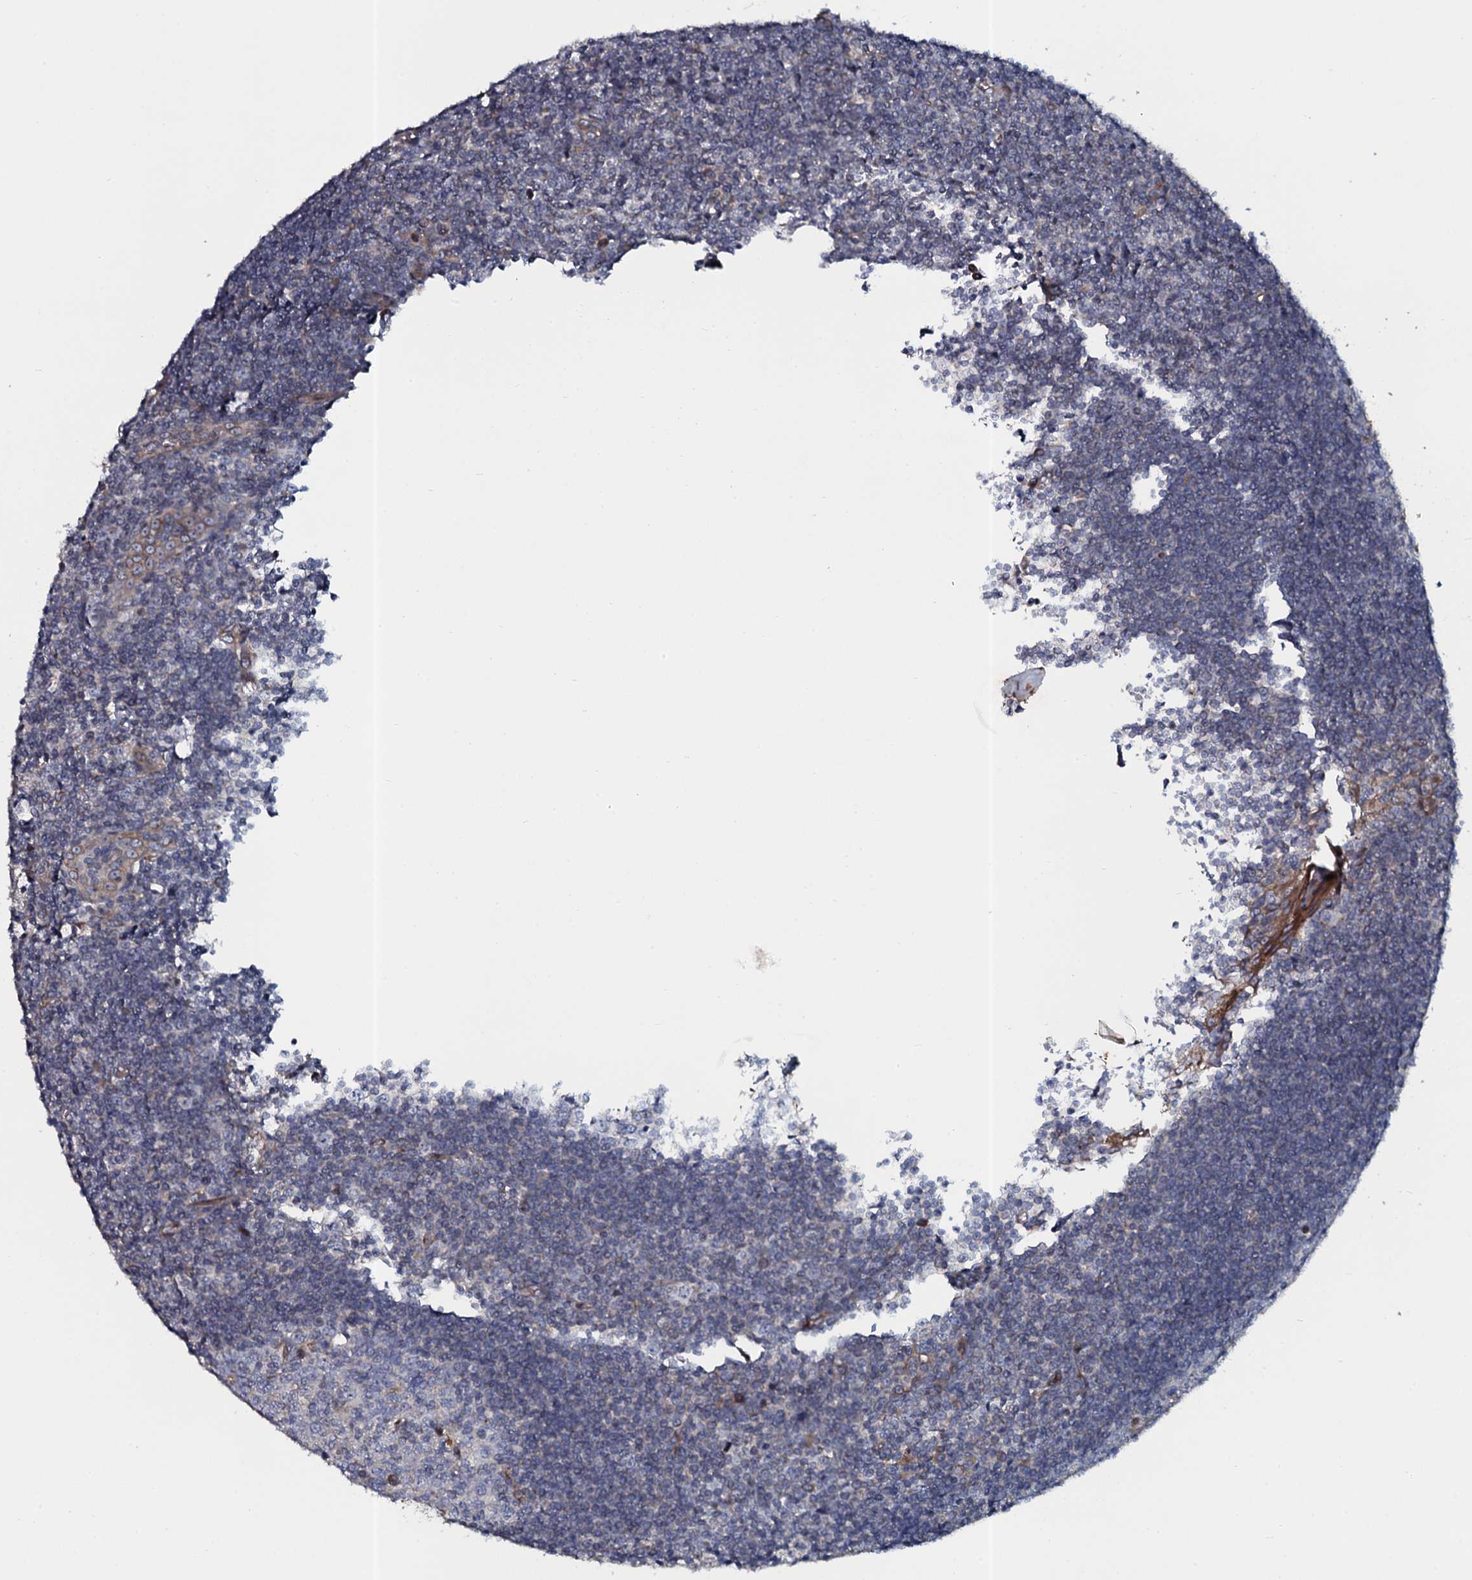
{"staining": {"intensity": "negative", "quantity": "none", "location": "none"}, "tissue": "tonsil", "cell_type": "Germinal center cells", "image_type": "normal", "snomed": [{"axis": "morphology", "description": "Normal tissue, NOS"}, {"axis": "topography", "description": "Tonsil"}], "caption": "Immunohistochemistry photomicrograph of benign human tonsil stained for a protein (brown), which displays no positivity in germinal center cells.", "gene": "TMEM151A", "patient": {"sex": "male", "age": 27}}